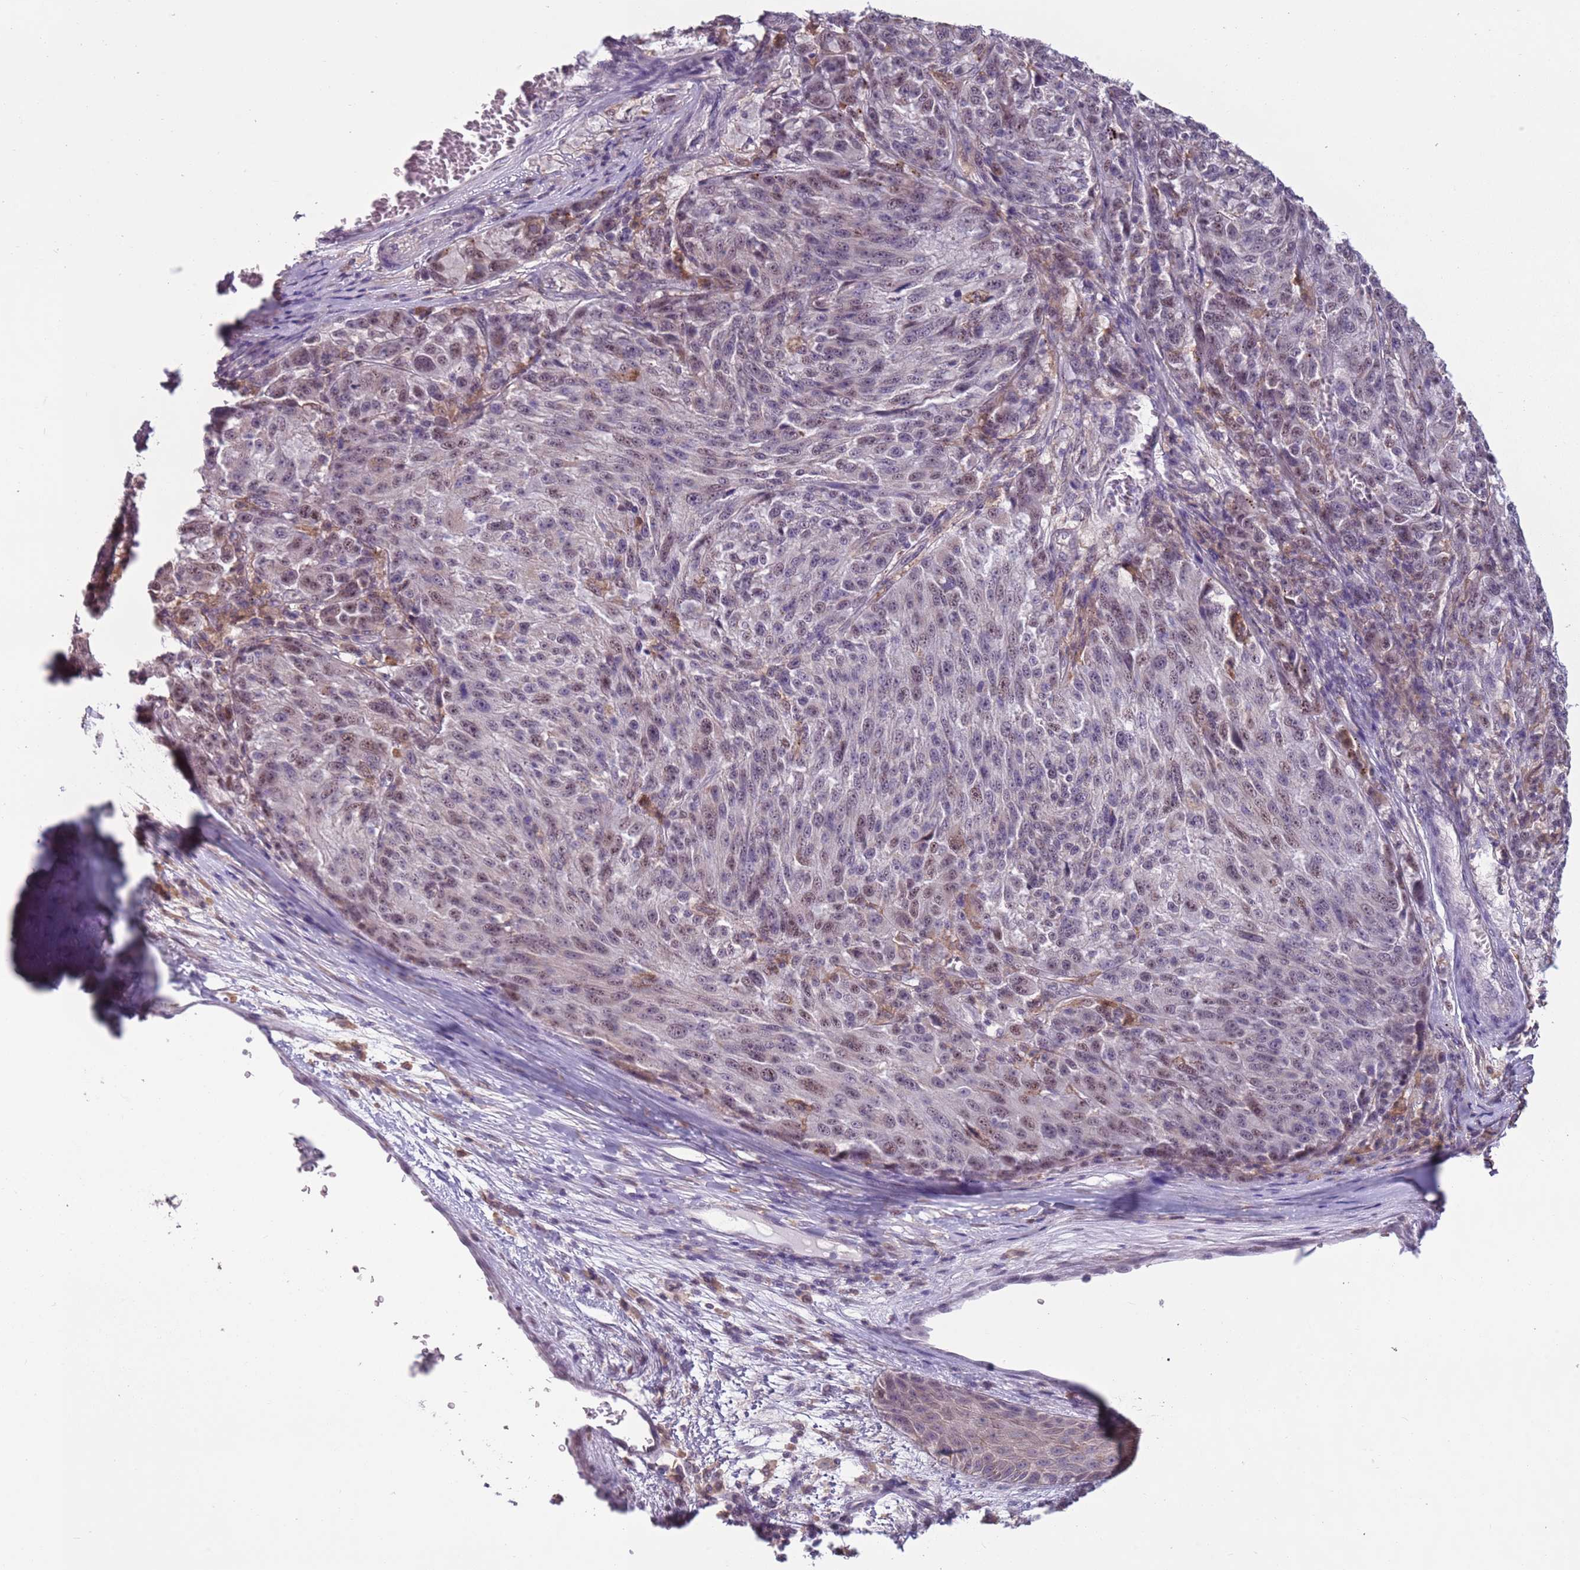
{"staining": {"intensity": "weak", "quantity": "<25%", "location": "nuclear"}, "tissue": "melanoma", "cell_type": "Tumor cells", "image_type": "cancer", "snomed": [{"axis": "morphology", "description": "Malignant melanoma, NOS"}, {"axis": "topography", "description": "Skin"}], "caption": "Tumor cells are negative for brown protein staining in malignant melanoma. The staining is performed using DAB brown chromogen with nuclei counter-stained in using hematoxylin.", "gene": "CAPN9", "patient": {"sex": "male", "age": 53}}